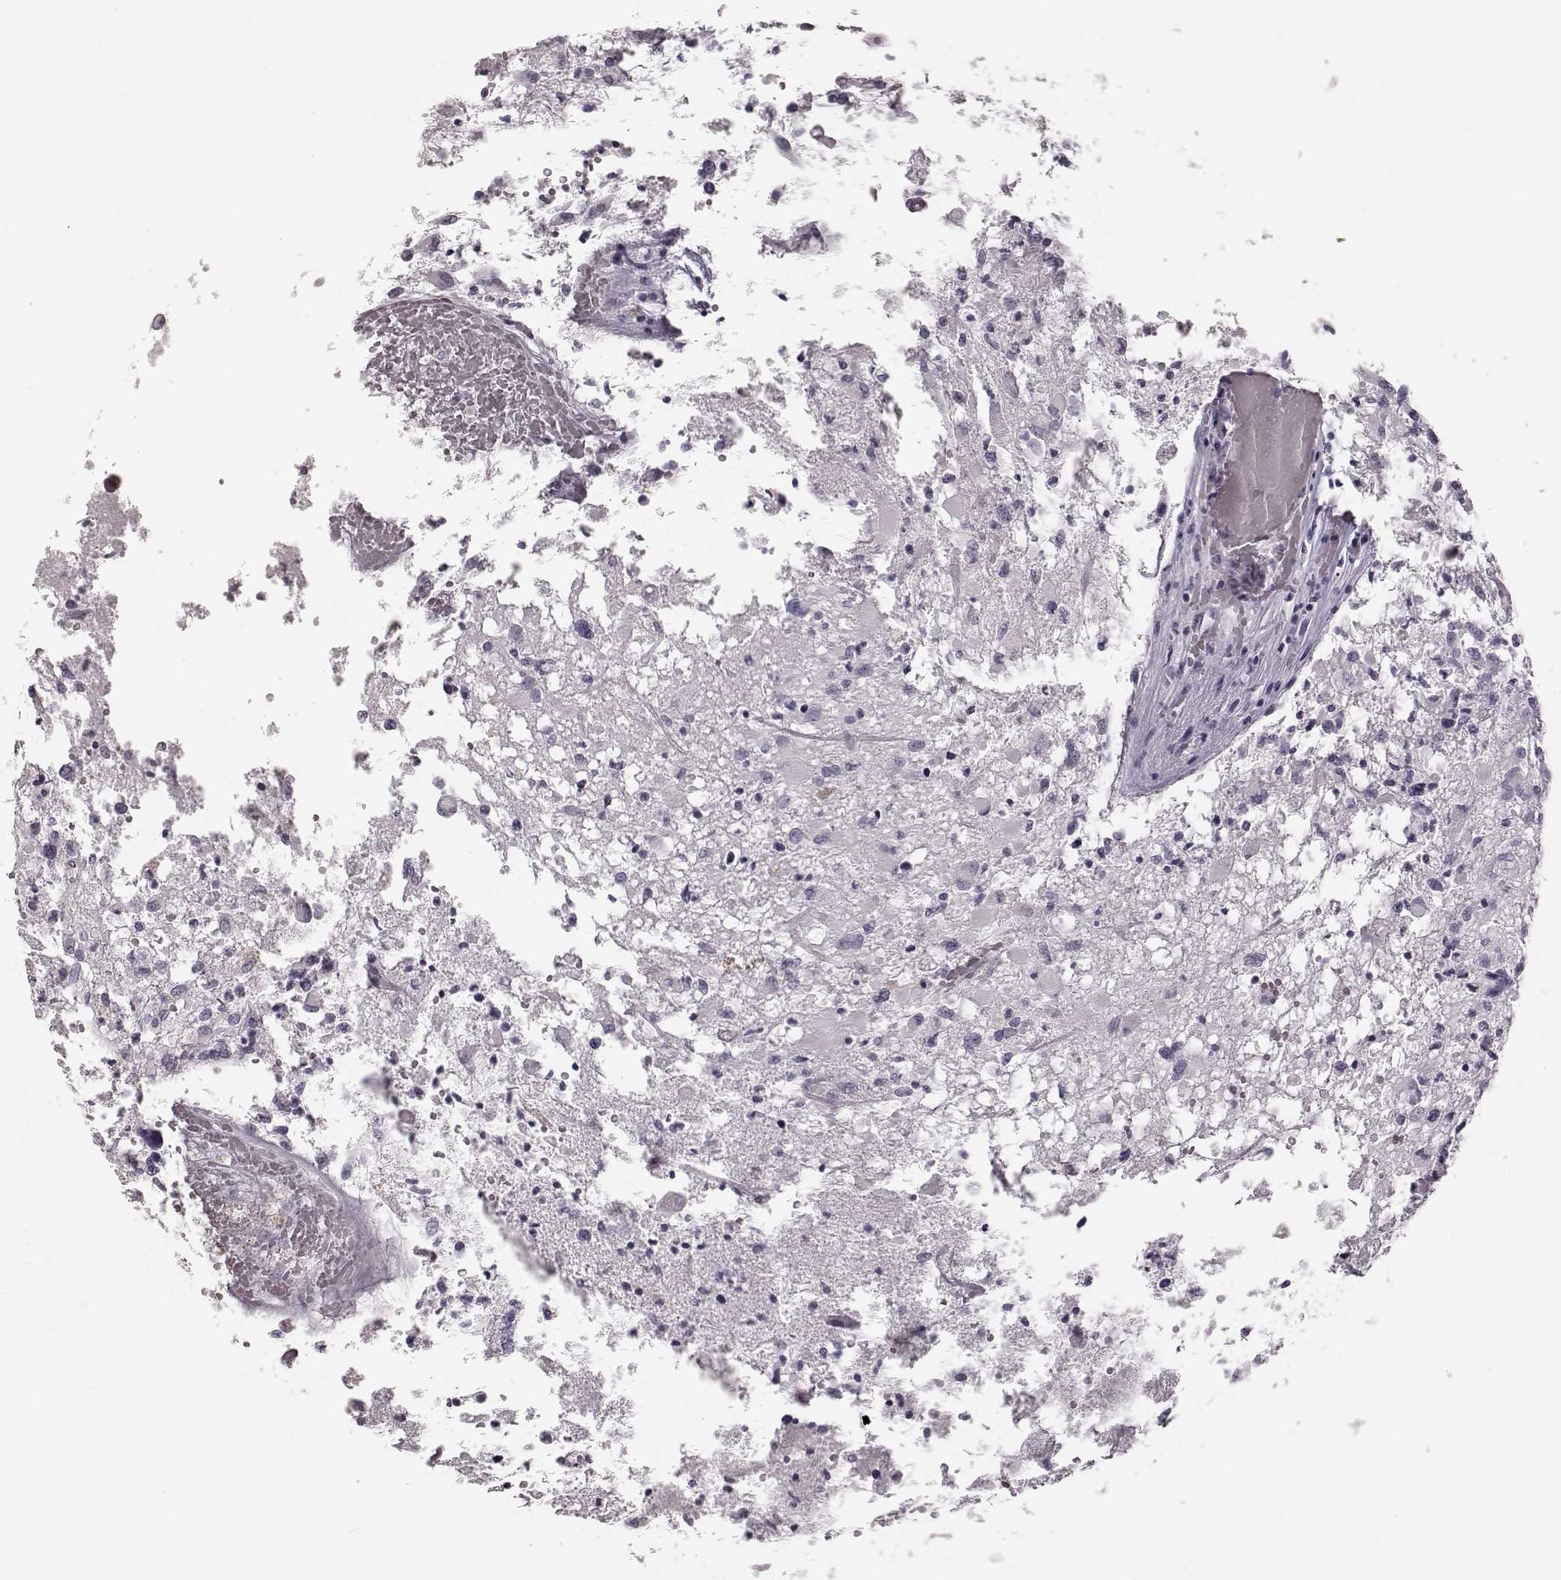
{"staining": {"intensity": "negative", "quantity": "none", "location": "none"}, "tissue": "glioma", "cell_type": "Tumor cells", "image_type": "cancer", "snomed": [{"axis": "morphology", "description": "Glioma, malignant, High grade"}, {"axis": "topography", "description": "Brain"}], "caption": "The histopathology image shows no staining of tumor cells in glioma.", "gene": "ZNF433", "patient": {"sex": "female", "age": 63}}